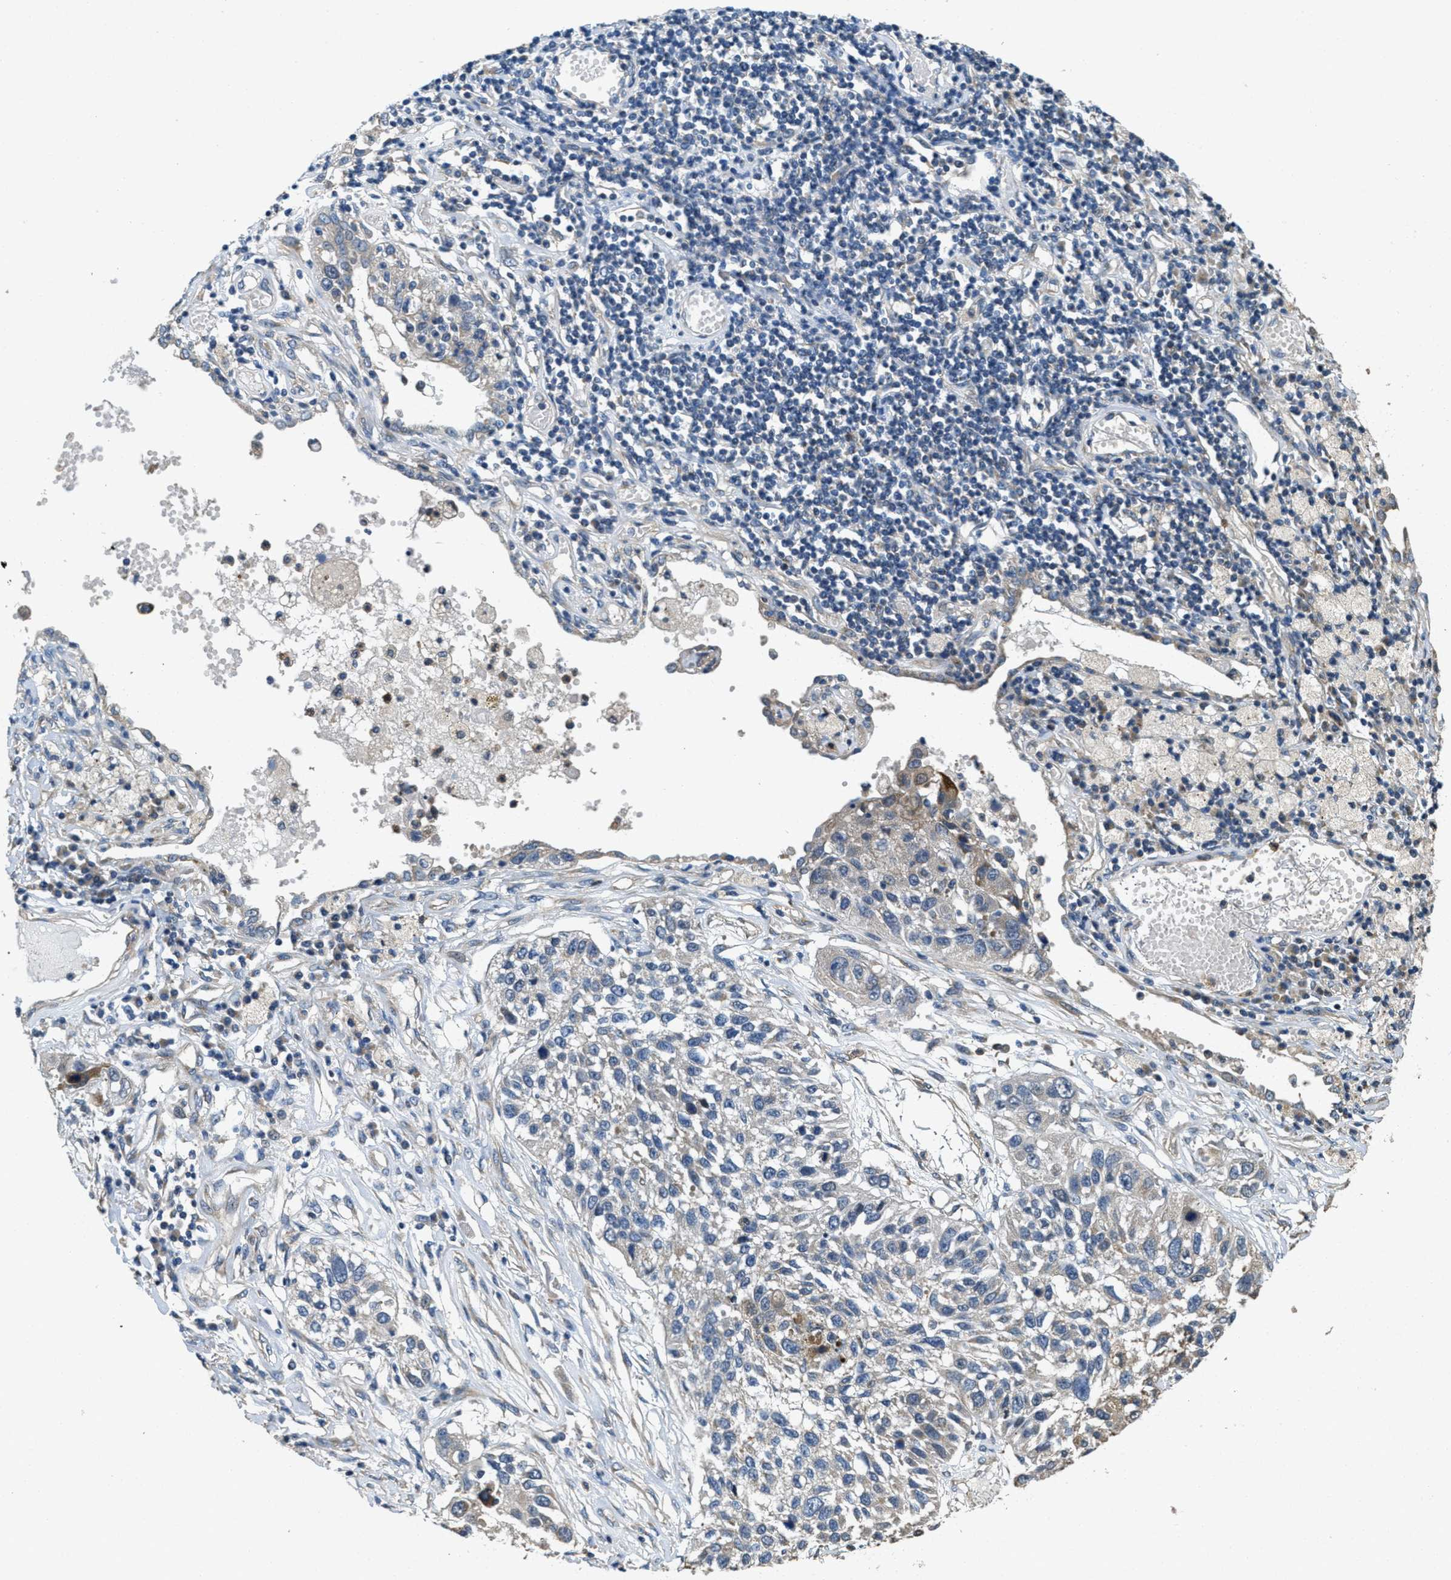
{"staining": {"intensity": "negative", "quantity": "none", "location": "none"}, "tissue": "lung cancer", "cell_type": "Tumor cells", "image_type": "cancer", "snomed": [{"axis": "morphology", "description": "Squamous cell carcinoma, NOS"}, {"axis": "topography", "description": "Lung"}], "caption": "IHC histopathology image of human squamous cell carcinoma (lung) stained for a protein (brown), which displays no positivity in tumor cells.", "gene": "TOMM70", "patient": {"sex": "male", "age": 71}}